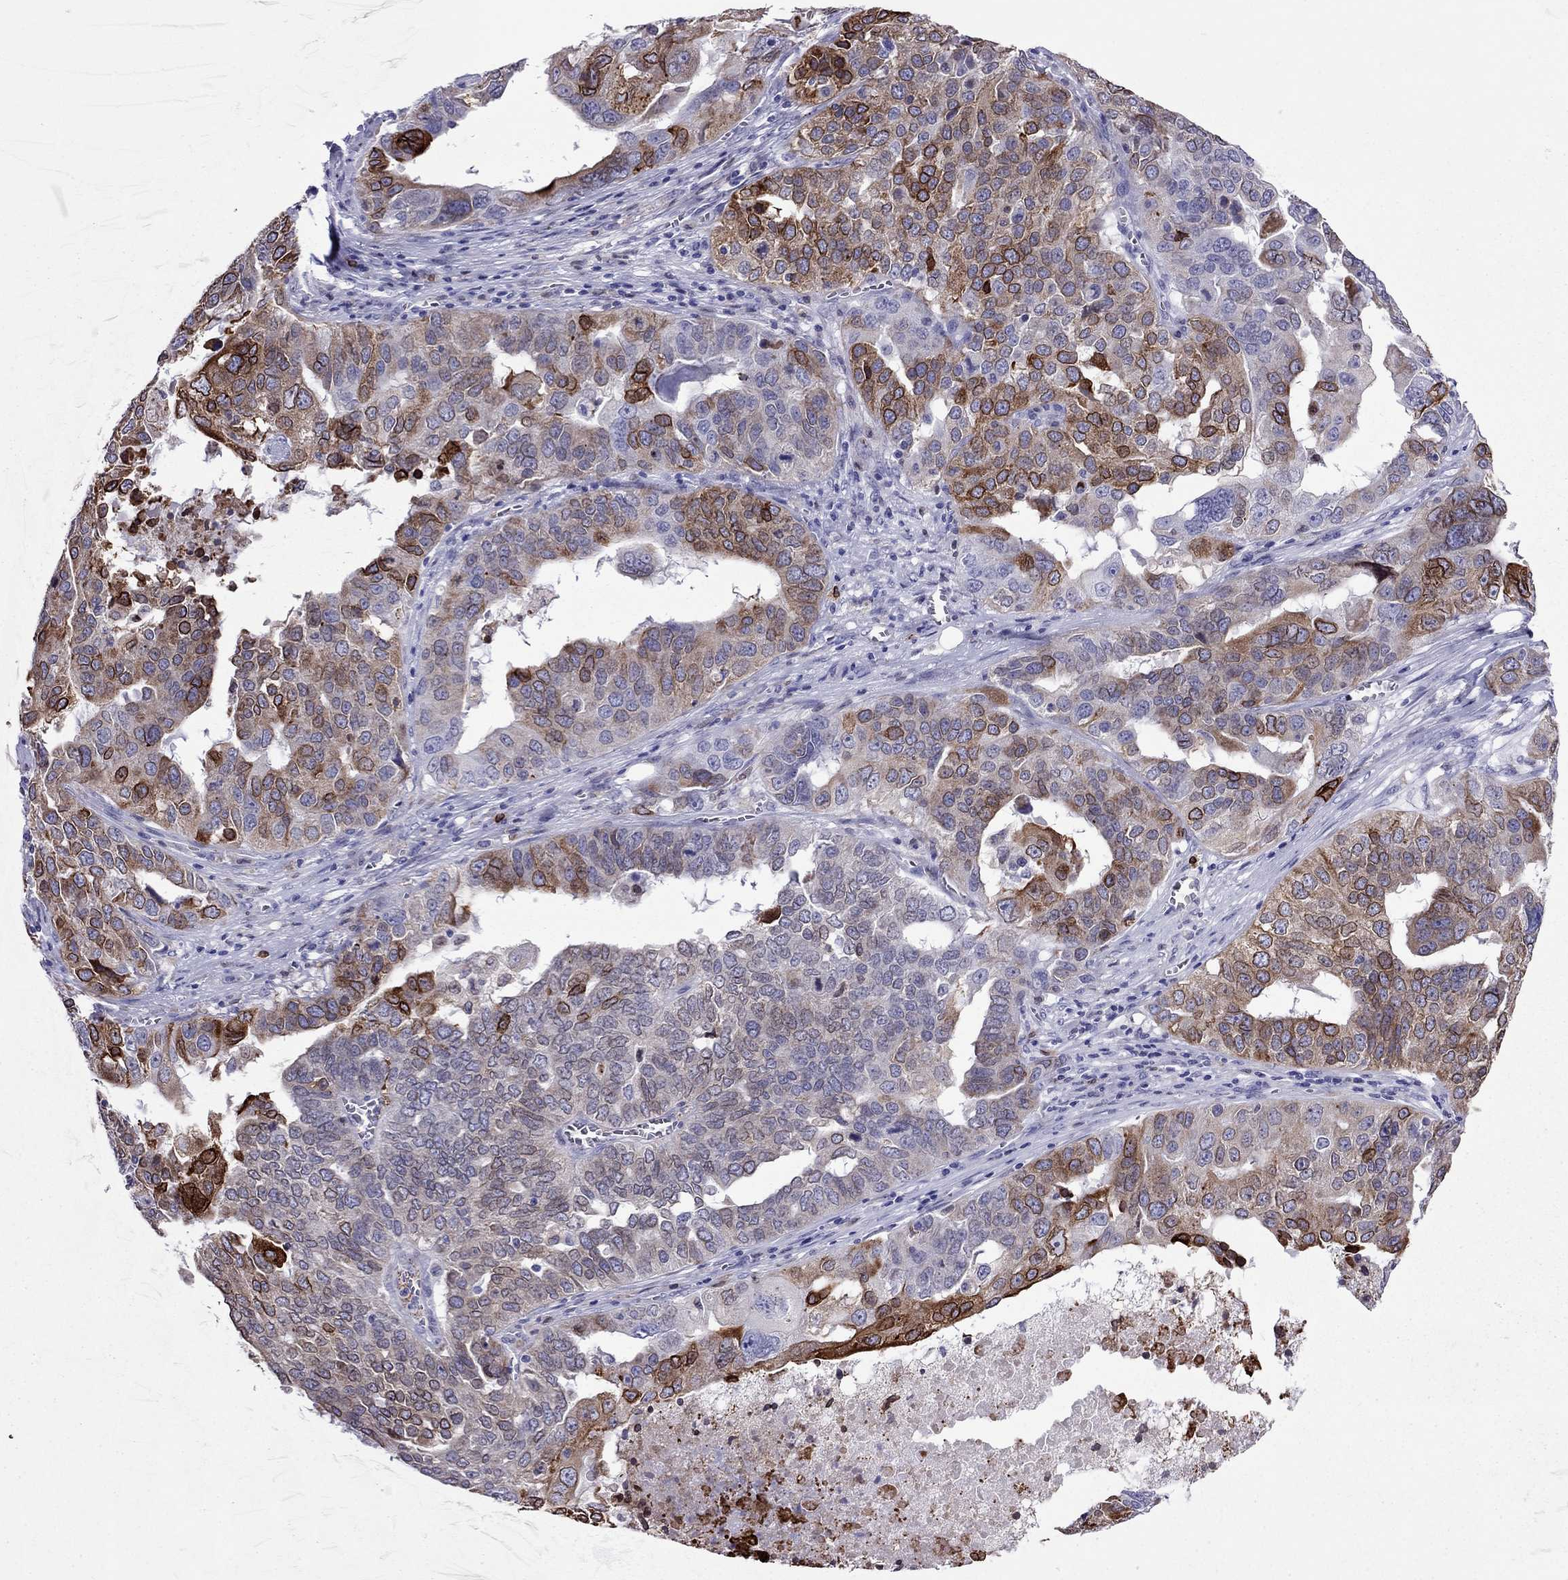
{"staining": {"intensity": "strong", "quantity": "<25%", "location": "cytoplasmic/membranous"}, "tissue": "ovarian cancer", "cell_type": "Tumor cells", "image_type": "cancer", "snomed": [{"axis": "morphology", "description": "Carcinoma, endometroid"}, {"axis": "topography", "description": "Soft tissue"}, {"axis": "topography", "description": "Ovary"}], "caption": "Protein analysis of ovarian endometroid carcinoma tissue reveals strong cytoplasmic/membranous expression in about <25% of tumor cells.", "gene": "ADORA2A", "patient": {"sex": "female", "age": 52}}